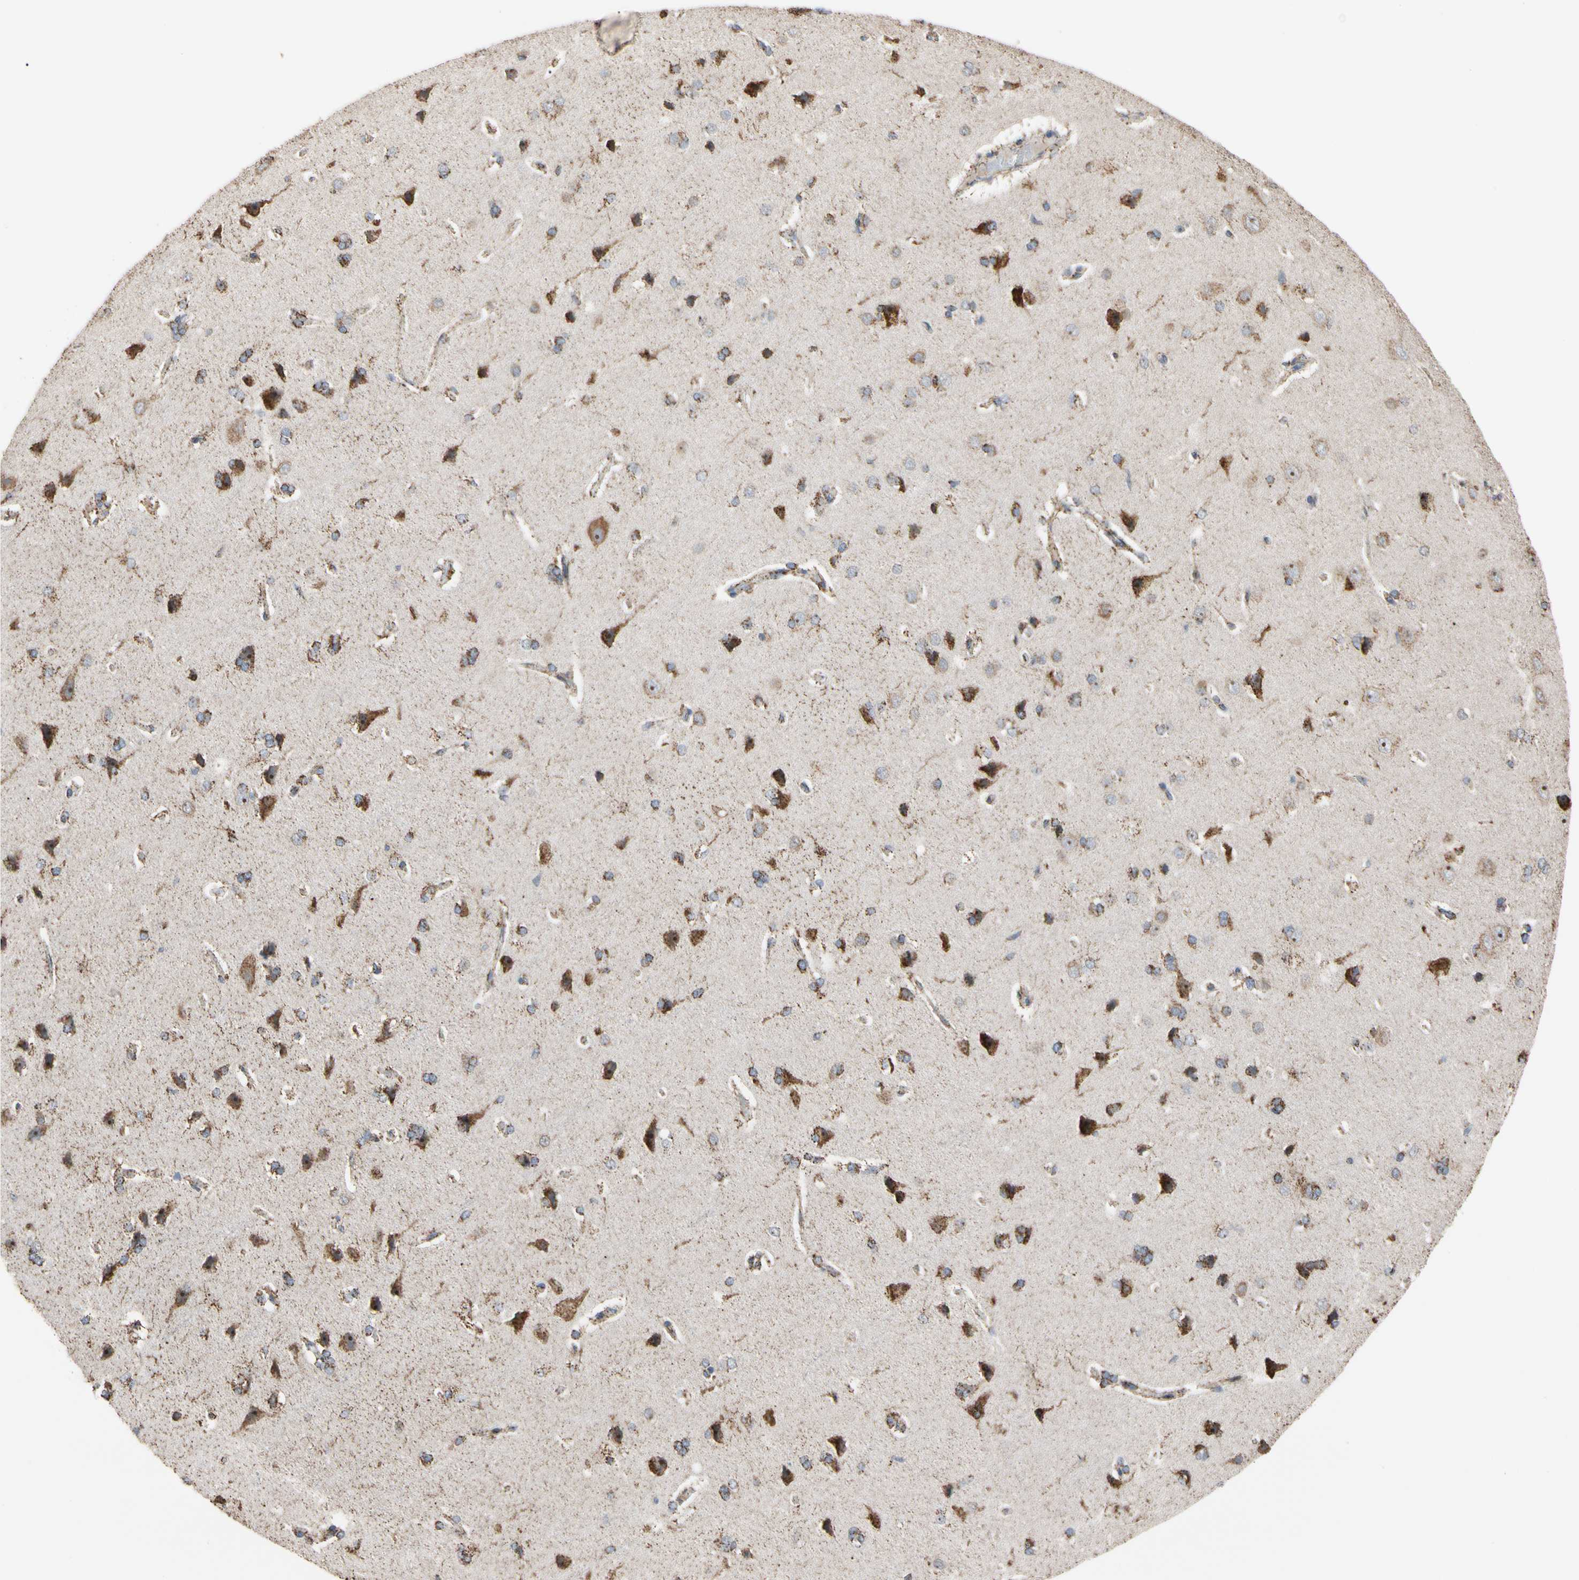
{"staining": {"intensity": "moderate", "quantity": ">75%", "location": "cytoplasmic/membranous"}, "tissue": "cerebral cortex", "cell_type": "Endothelial cells", "image_type": "normal", "snomed": [{"axis": "morphology", "description": "Normal tissue, NOS"}, {"axis": "topography", "description": "Cerebral cortex"}], "caption": "Protein staining reveals moderate cytoplasmic/membranous staining in approximately >75% of endothelial cells in benign cerebral cortex. Immunohistochemistry (ihc) stains the protein in brown and the nuclei are stained blue.", "gene": "FAM110B", "patient": {"sex": "male", "age": 62}}